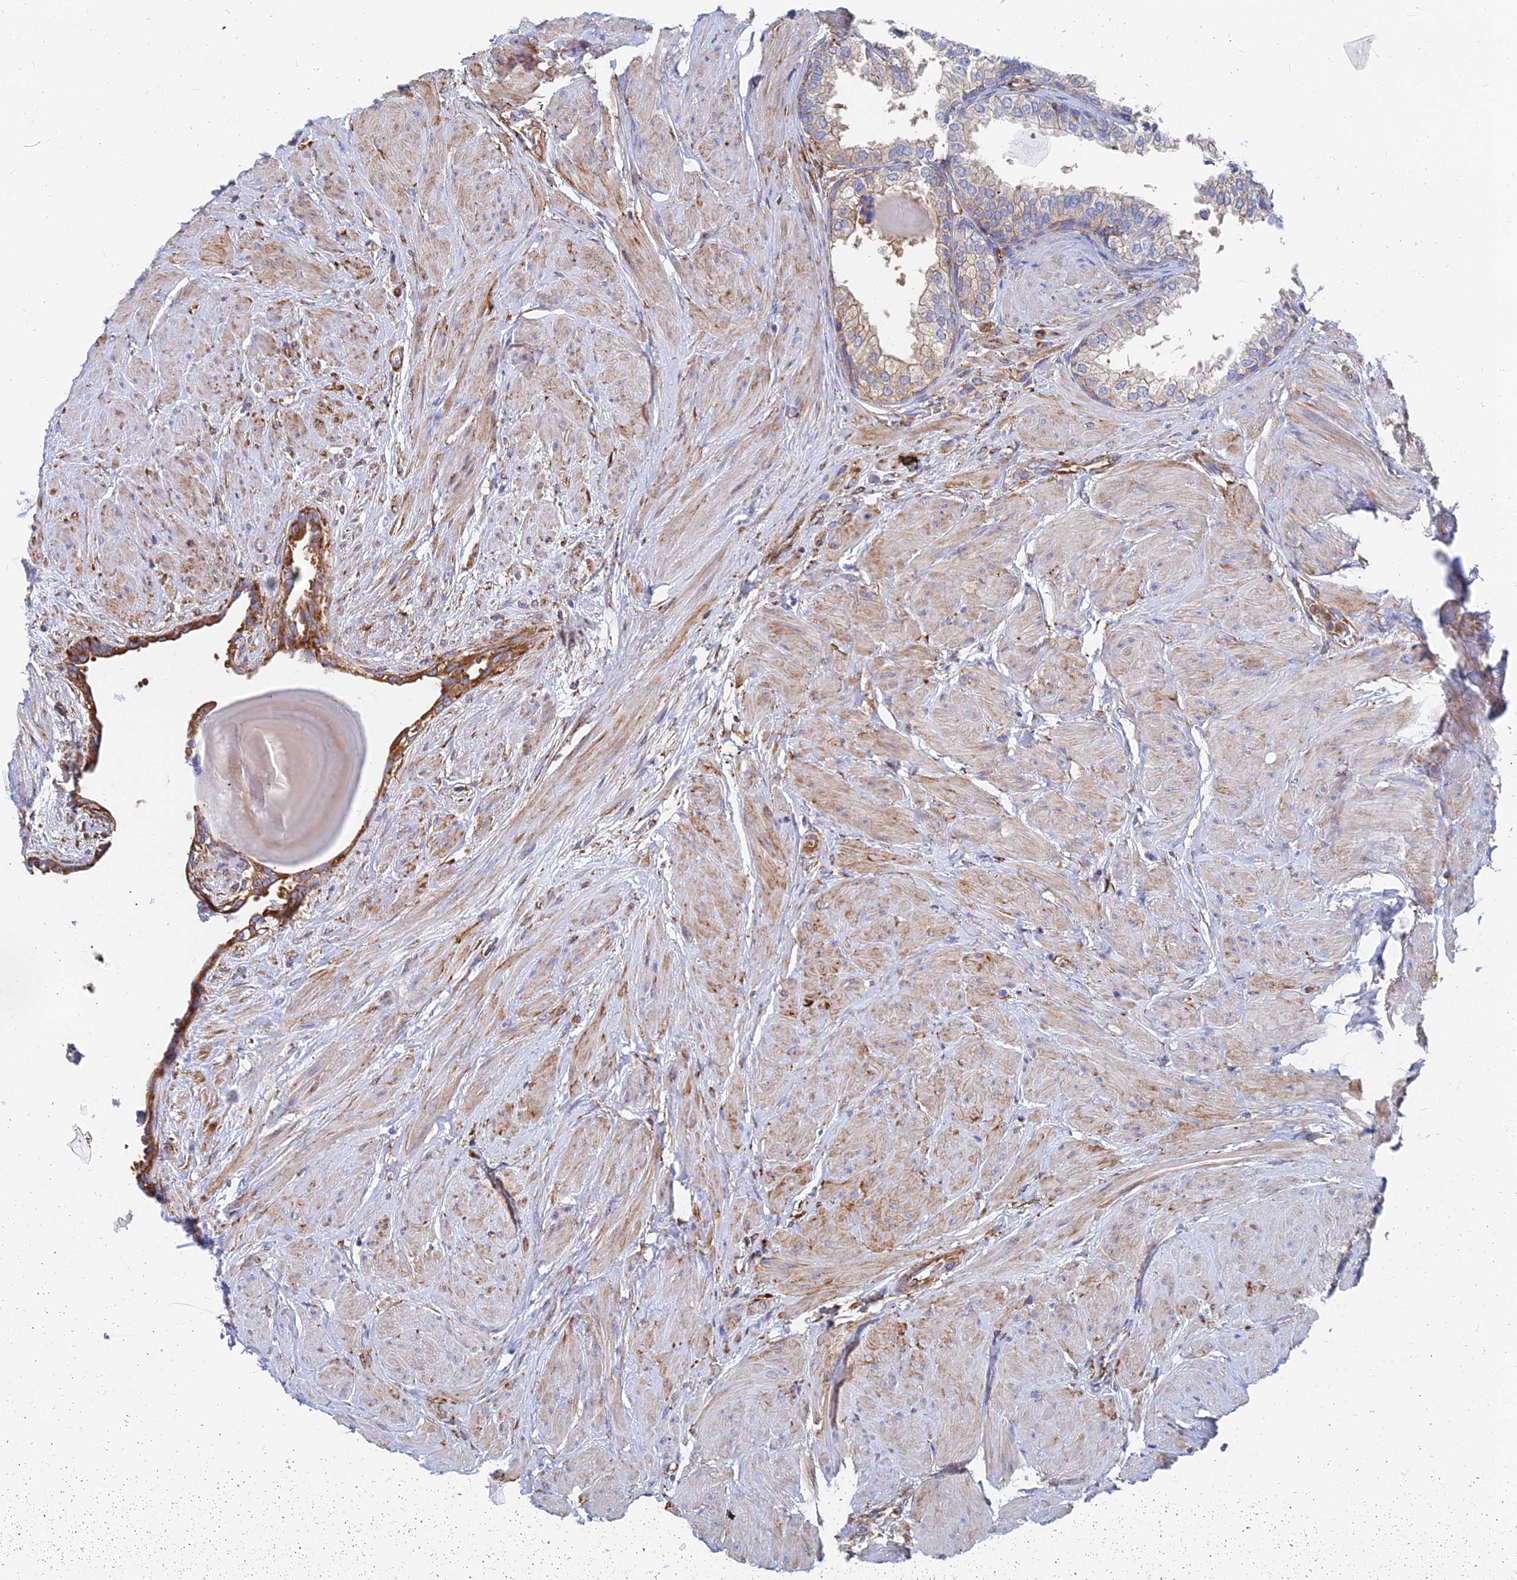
{"staining": {"intensity": "moderate", "quantity": "<25%", "location": "cytoplasmic/membranous"}, "tissue": "prostate", "cell_type": "Glandular cells", "image_type": "normal", "snomed": [{"axis": "morphology", "description": "Normal tissue, NOS"}, {"axis": "topography", "description": "Prostate"}], "caption": "Immunohistochemical staining of benign human prostate reveals <25% levels of moderate cytoplasmic/membranous protein staining in approximately <25% of glandular cells. (Brightfield microscopy of DAB IHC at high magnification).", "gene": "FFAR3", "patient": {"sex": "male", "age": 48}}